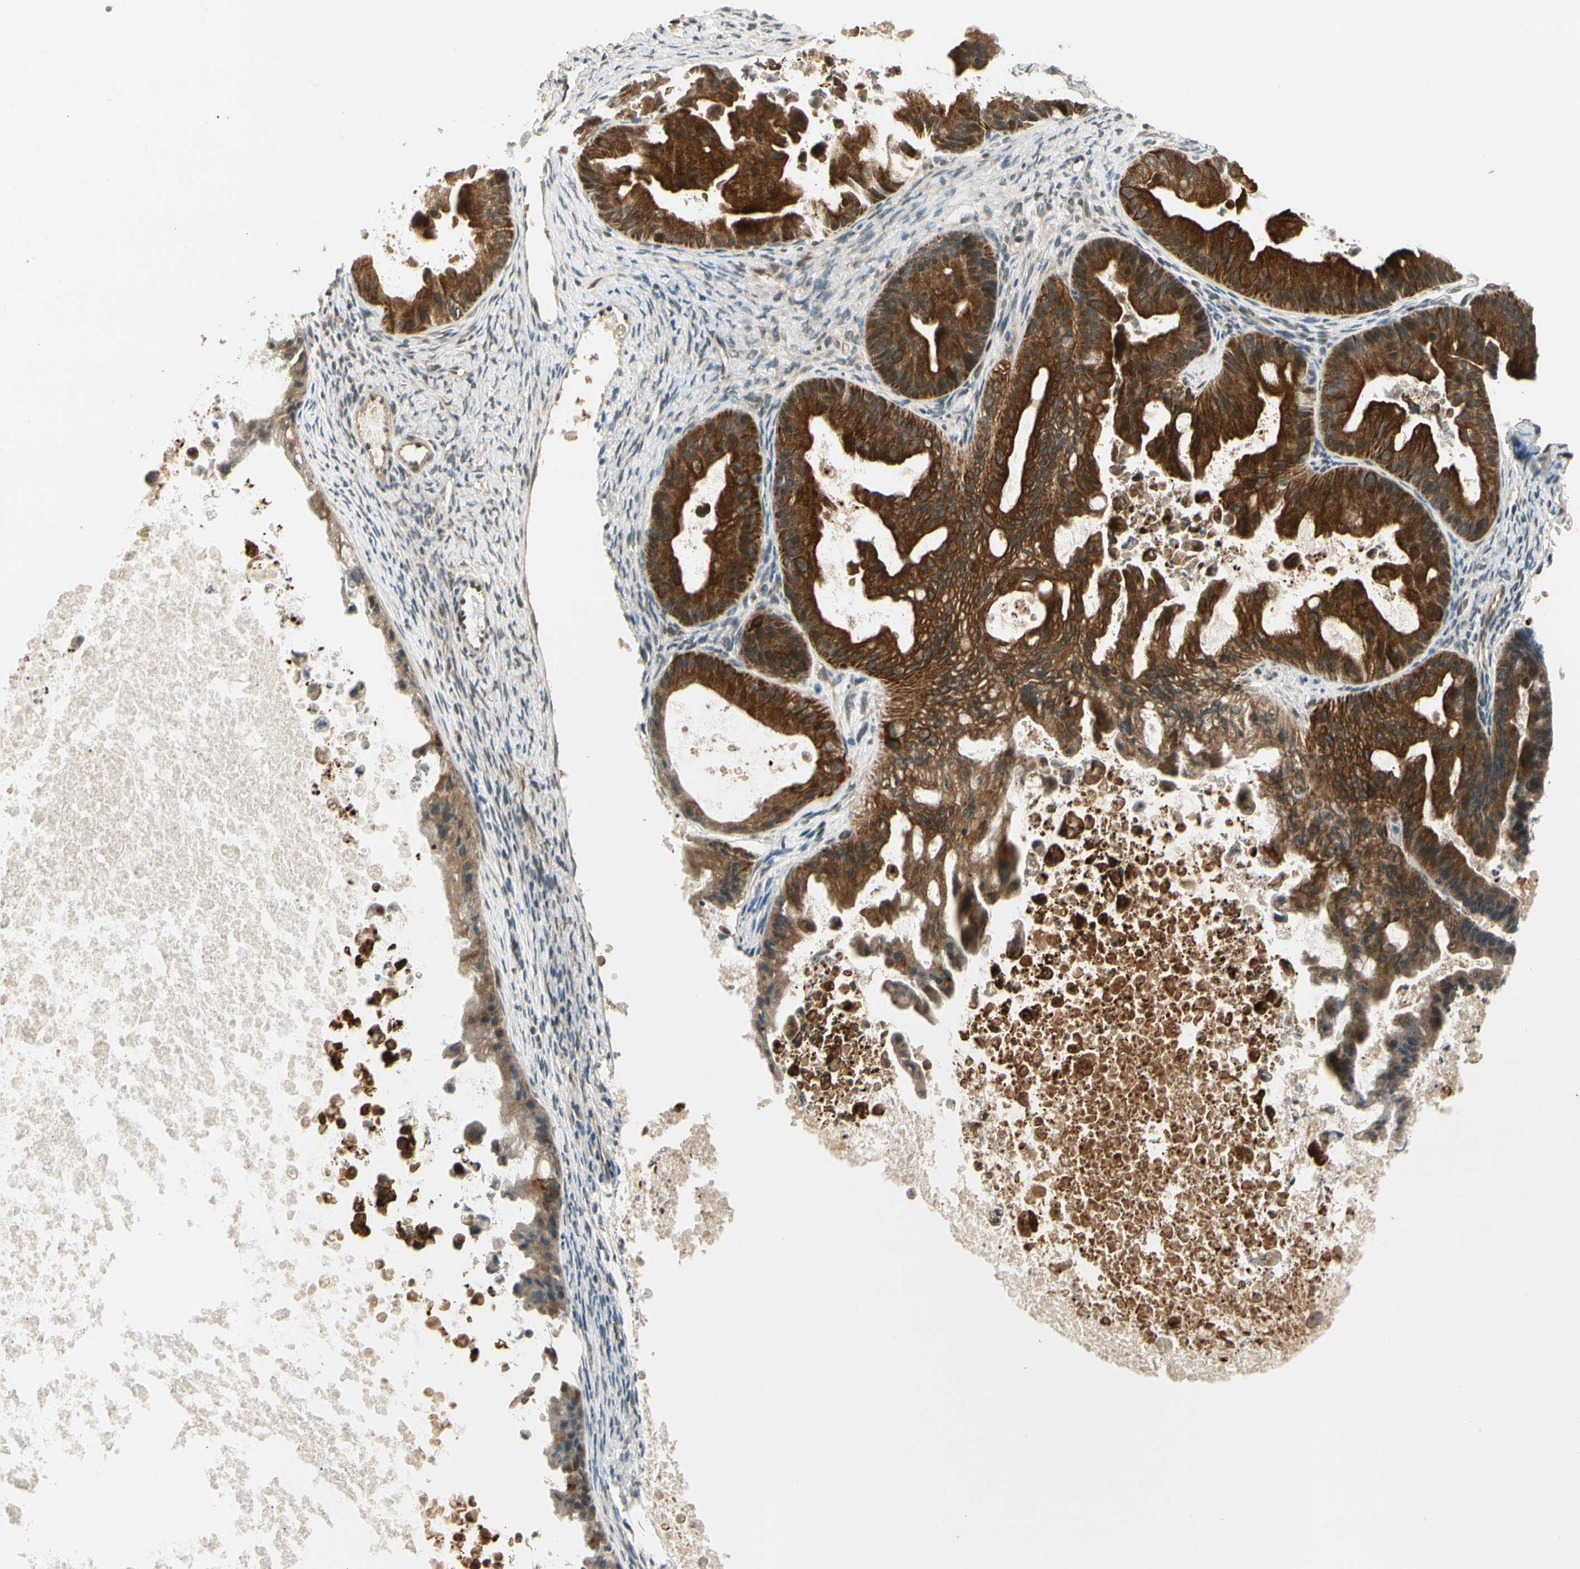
{"staining": {"intensity": "strong", "quantity": ">75%", "location": "cytoplasmic/membranous"}, "tissue": "ovarian cancer", "cell_type": "Tumor cells", "image_type": "cancer", "snomed": [{"axis": "morphology", "description": "Cystadenocarcinoma, mucinous, NOS"}, {"axis": "topography", "description": "Ovary"}], "caption": "Human mucinous cystadenocarcinoma (ovarian) stained with a brown dye demonstrates strong cytoplasmic/membranous positive expression in approximately >75% of tumor cells.", "gene": "PFDN5", "patient": {"sex": "female", "age": 37}}